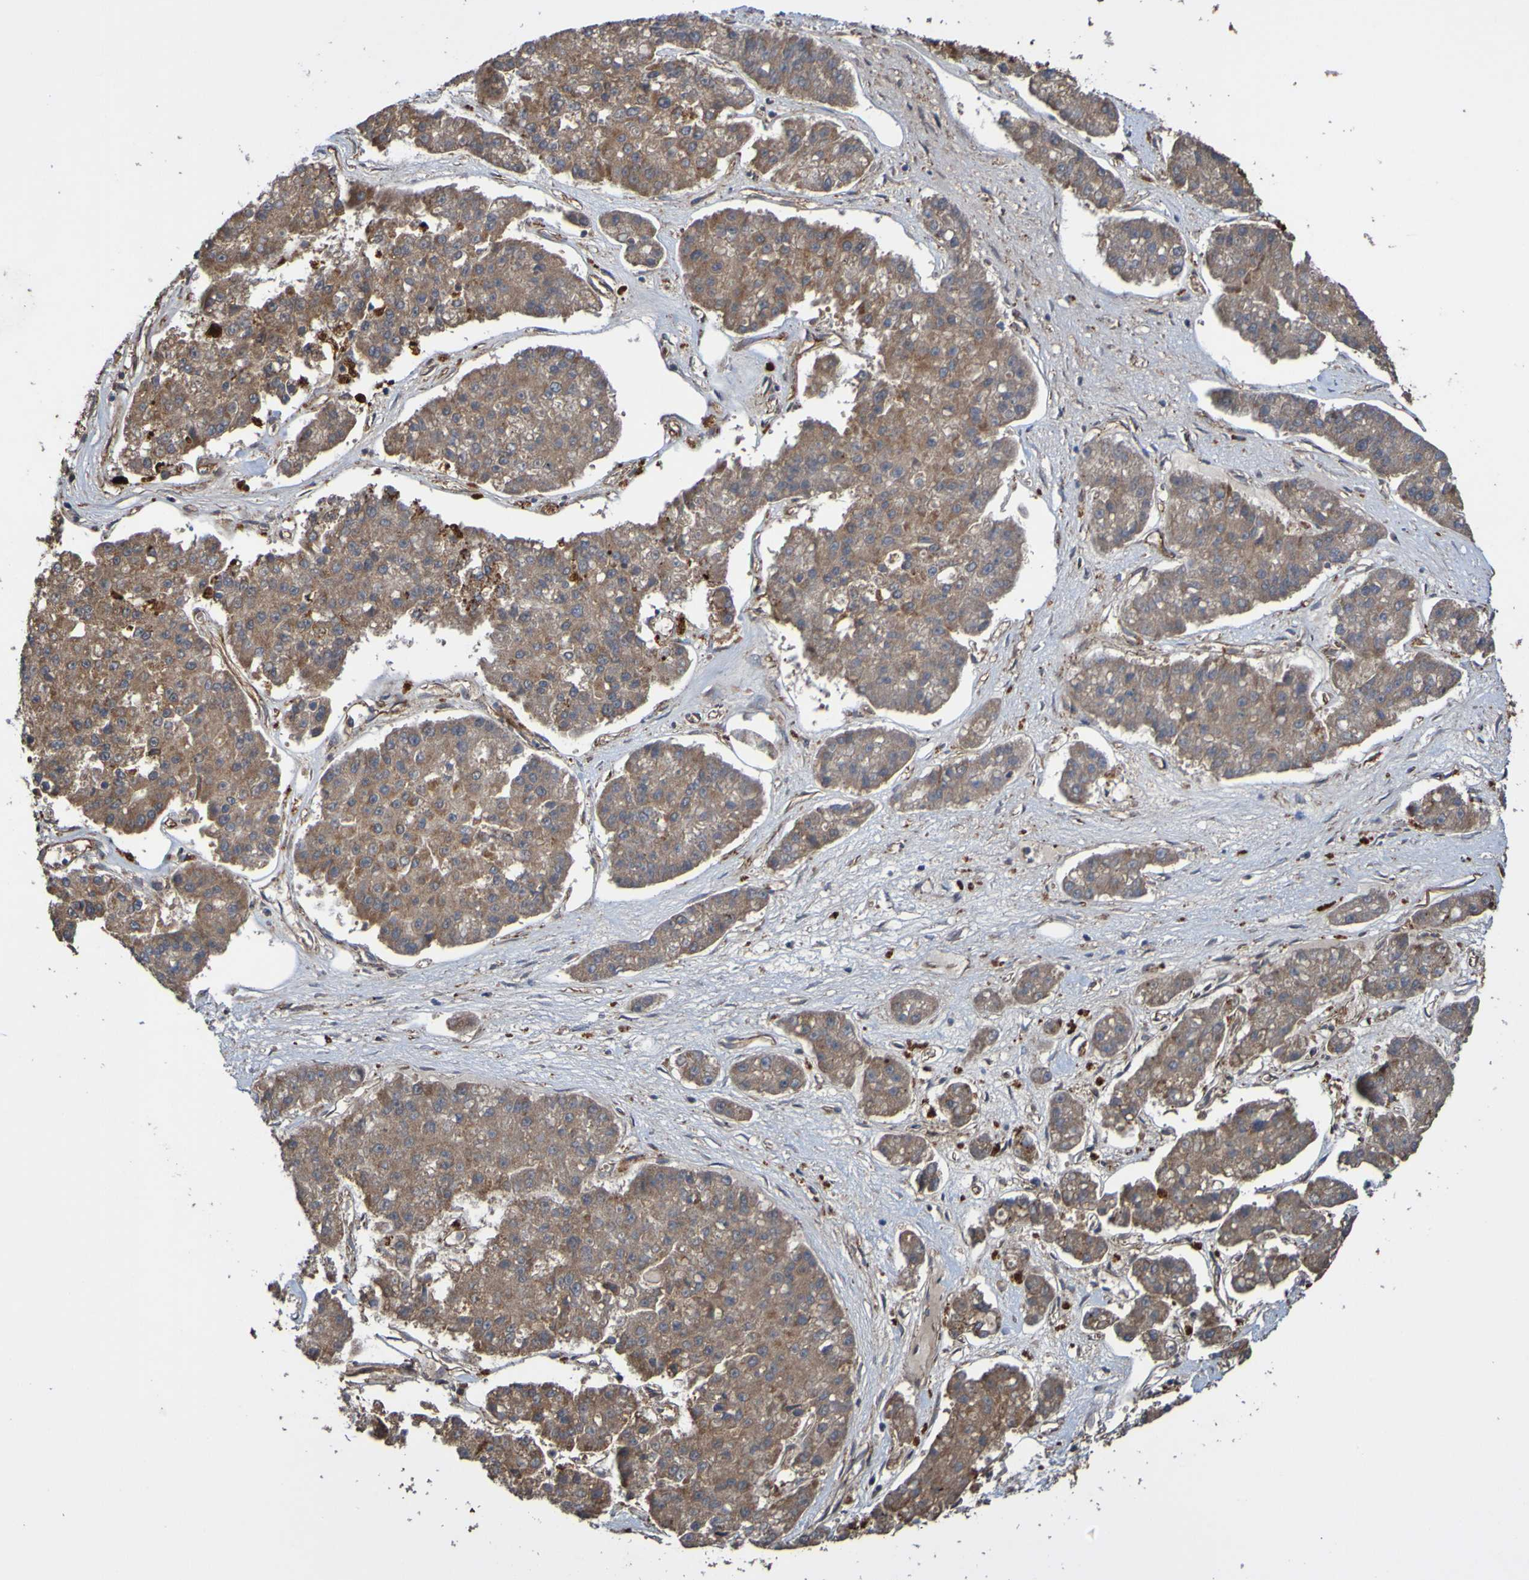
{"staining": {"intensity": "moderate", "quantity": ">75%", "location": "cytoplasmic/membranous"}, "tissue": "pancreatic cancer", "cell_type": "Tumor cells", "image_type": "cancer", "snomed": [{"axis": "morphology", "description": "Adenocarcinoma, NOS"}, {"axis": "topography", "description": "Pancreas"}], "caption": "Immunohistochemical staining of pancreatic adenocarcinoma reveals moderate cytoplasmic/membranous protein staining in approximately >75% of tumor cells.", "gene": "UCN", "patient": {"sex": "male", "age": 50}}